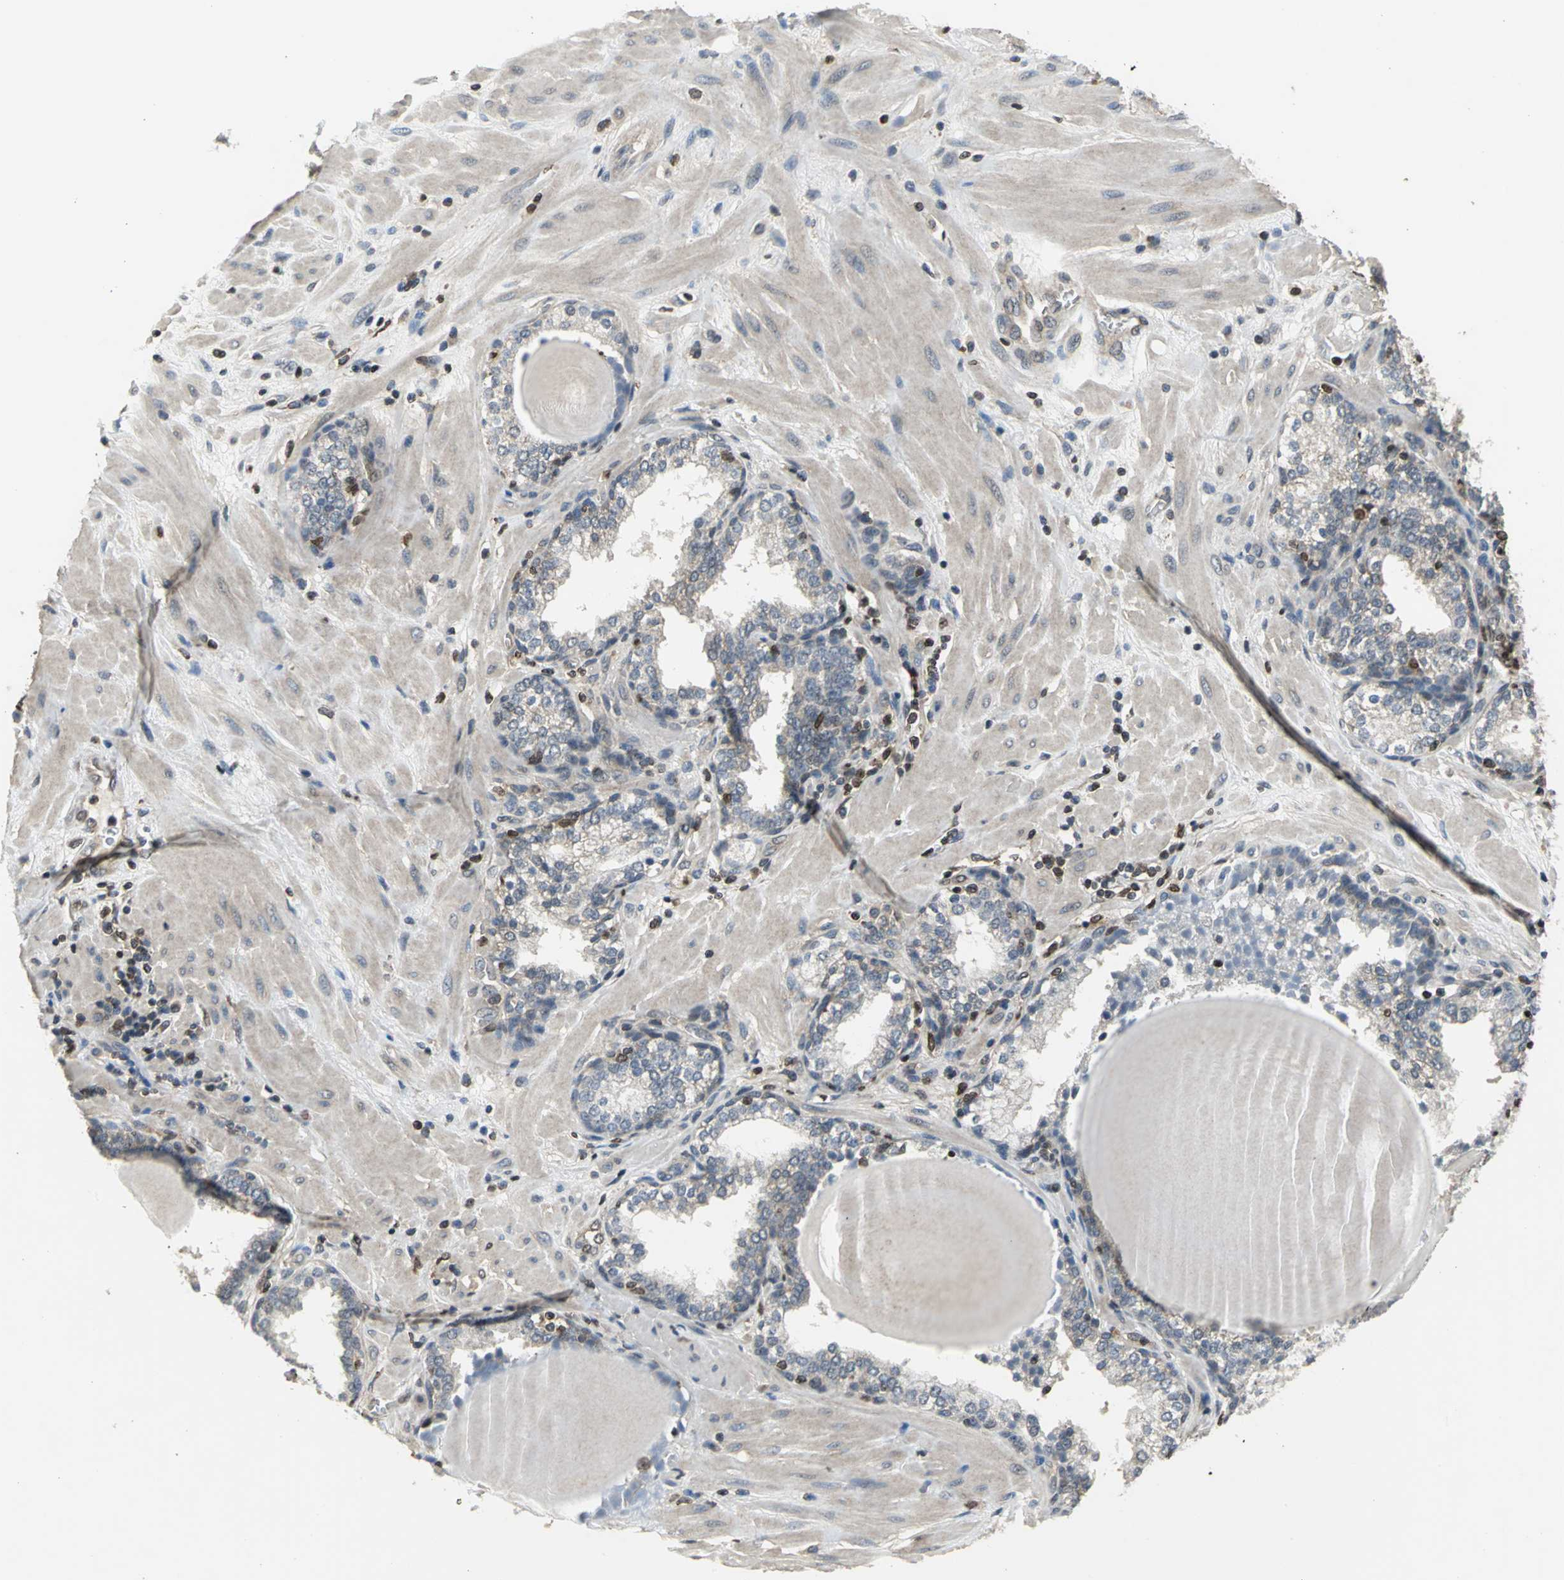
{"staining": {"intensity": "moderate", "quantity": "25%-75%", "location": "cytoplasmic/membranous"}, "tissue": "prostate", "cell_type": "Glandular cells", "image_type": "normal", "snomed": [{"axis": "morphology", "description": "Normal tissue, NOS"}, {"axis": "topography", "description": "Prostate"}], "caption": "Immunohistochemical staining of unremarkable human prostate exhibits 25%-75% levels of moderate cytoplasmic/membranous protein staining in approximately 25%-75% of glandular cells.", "gene": "AHR", "patient": {"sex": "male", "age": 51}}